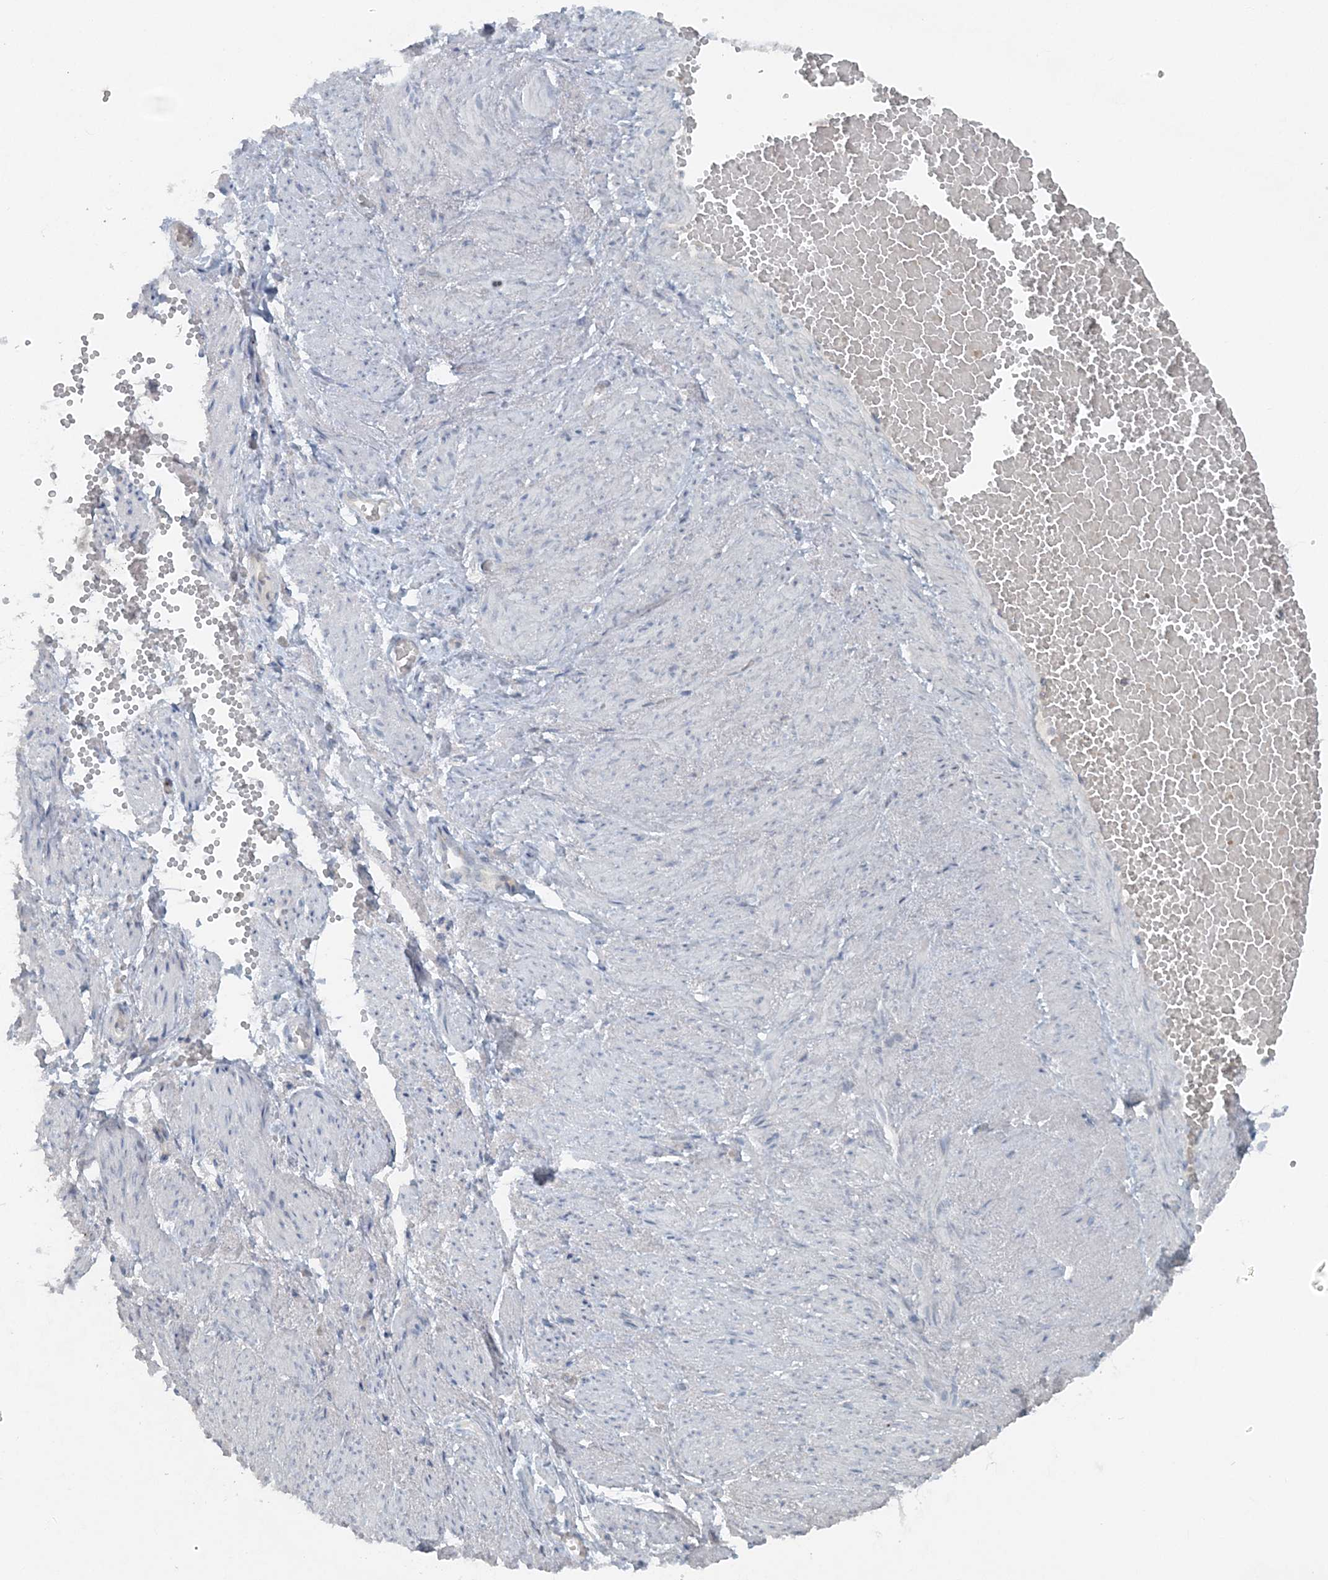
{"staining": {"intensity": "negative", "quantity": "none", "location": "none"}, "tissue": "adipose tissue", "cell_type": "Adipocytes", "image_type": "normal", "snomed": [{"axis": "morphology", "description": "Normal tissue, NOS"}, {"axis": "topography", "description": "Smooth muscle"}, {"axis": "topography", "description": "Peripheral nerve tissue"}], "caption": "High power microscopy photomicrograph of an immunohistochemistry (IHC) histopathology image of benign adipose tissue, revealing no significant staining in adipocytes.", "gene": "ATP11A", "patient": {"sex": "female", "age": 39}}